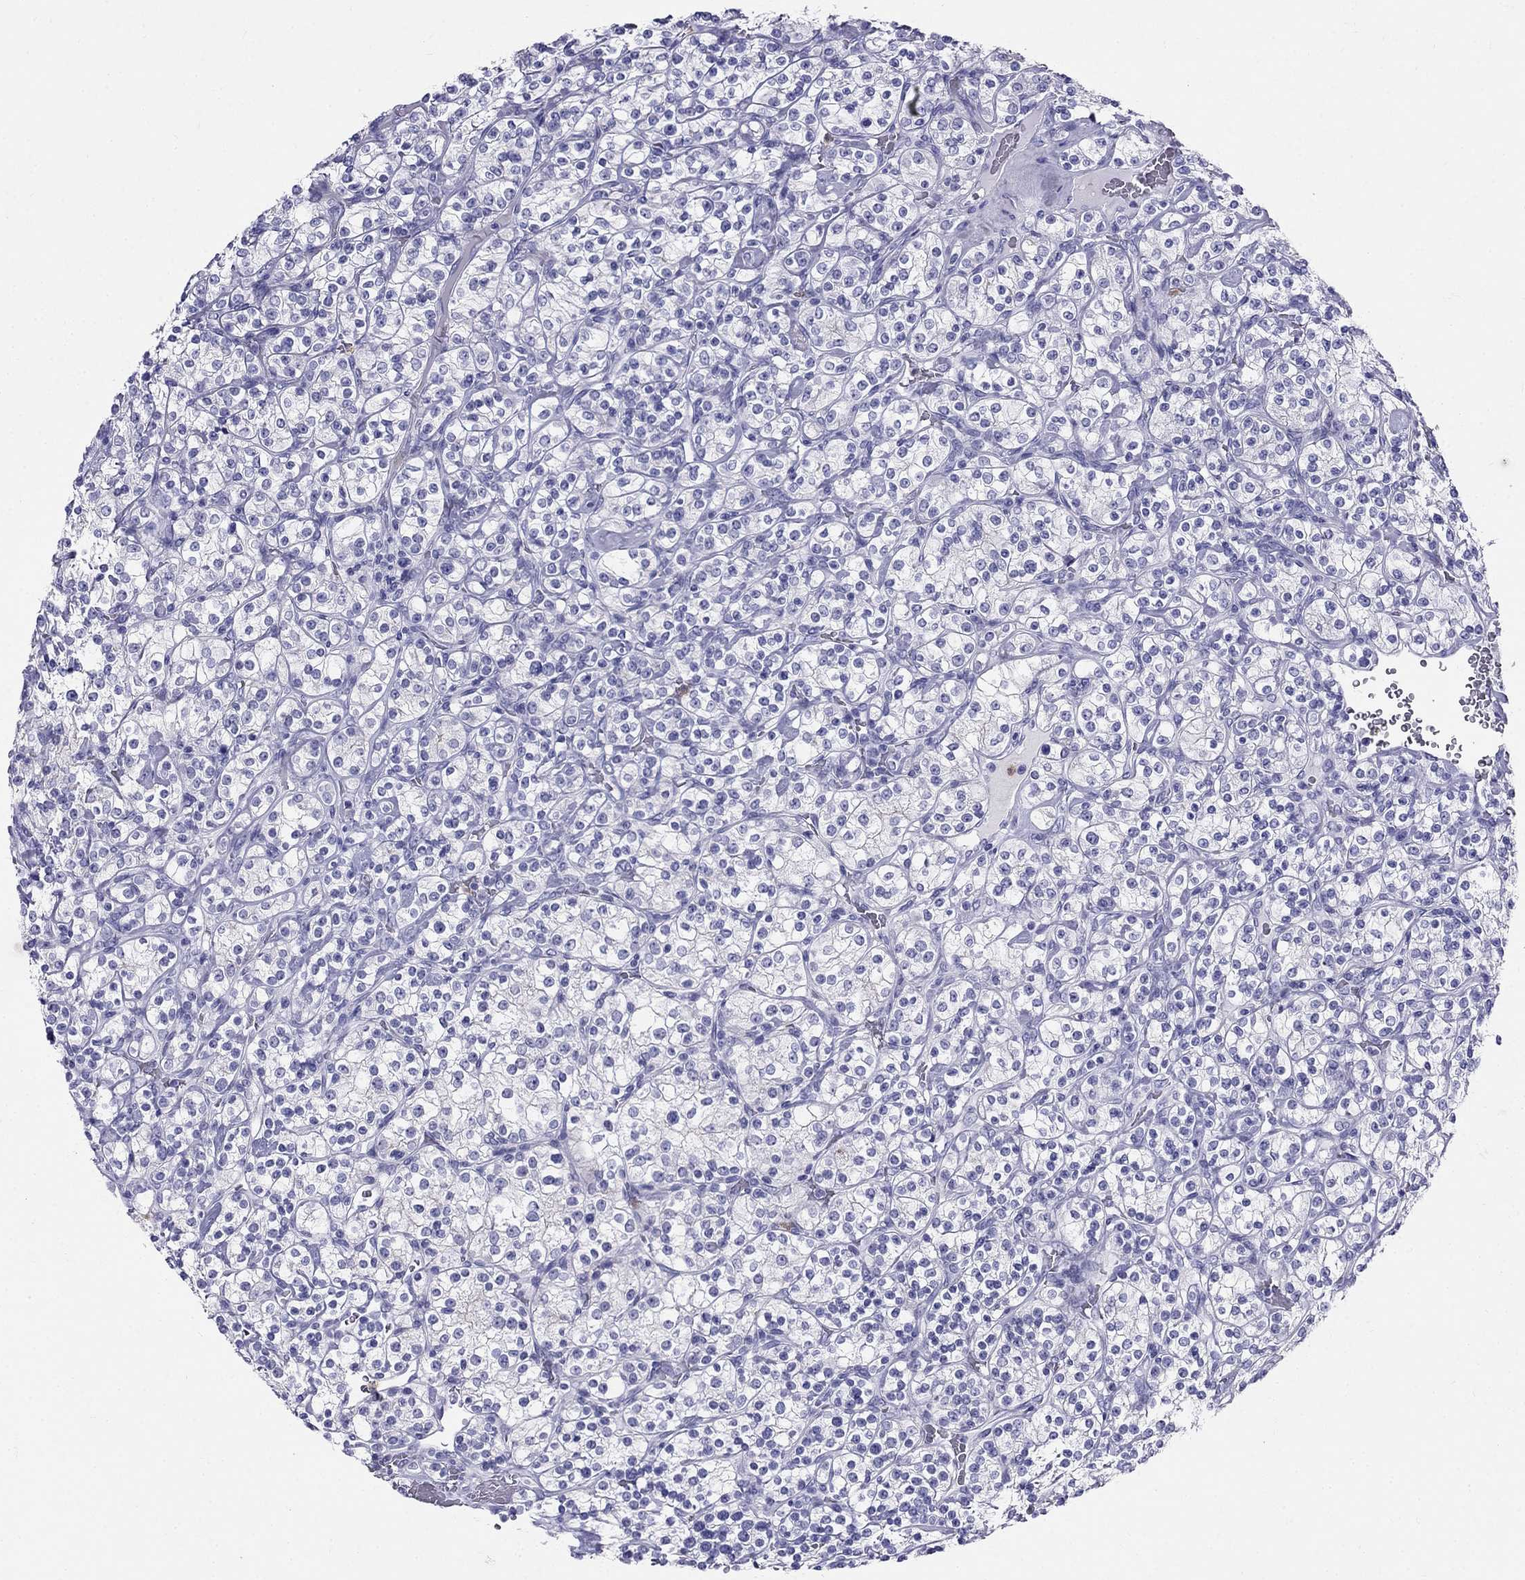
{"staining": {"intensity": "negative", "quantity": "none", "location": "none"}, "tissue": "renal cancer", "cell_type": "Tumor cells", "image_type": "cancer", "snomed": [{"axis": "morphology", "description": "Adenocarcinoma, NOS"}, {"axis": "topography", "description": "Kidney"}], "caption": "Micrograph shows no protein expression in tumor cells of adenocarcinoma (renal) tissue. (DAB (3,3'-diaminobenzidine) immunohistochemistry (IHC) visualized using brightfield microscopy, high magnification).", "gene": "PPP1R36", "patient": {"sex": "male", "age": 77}}